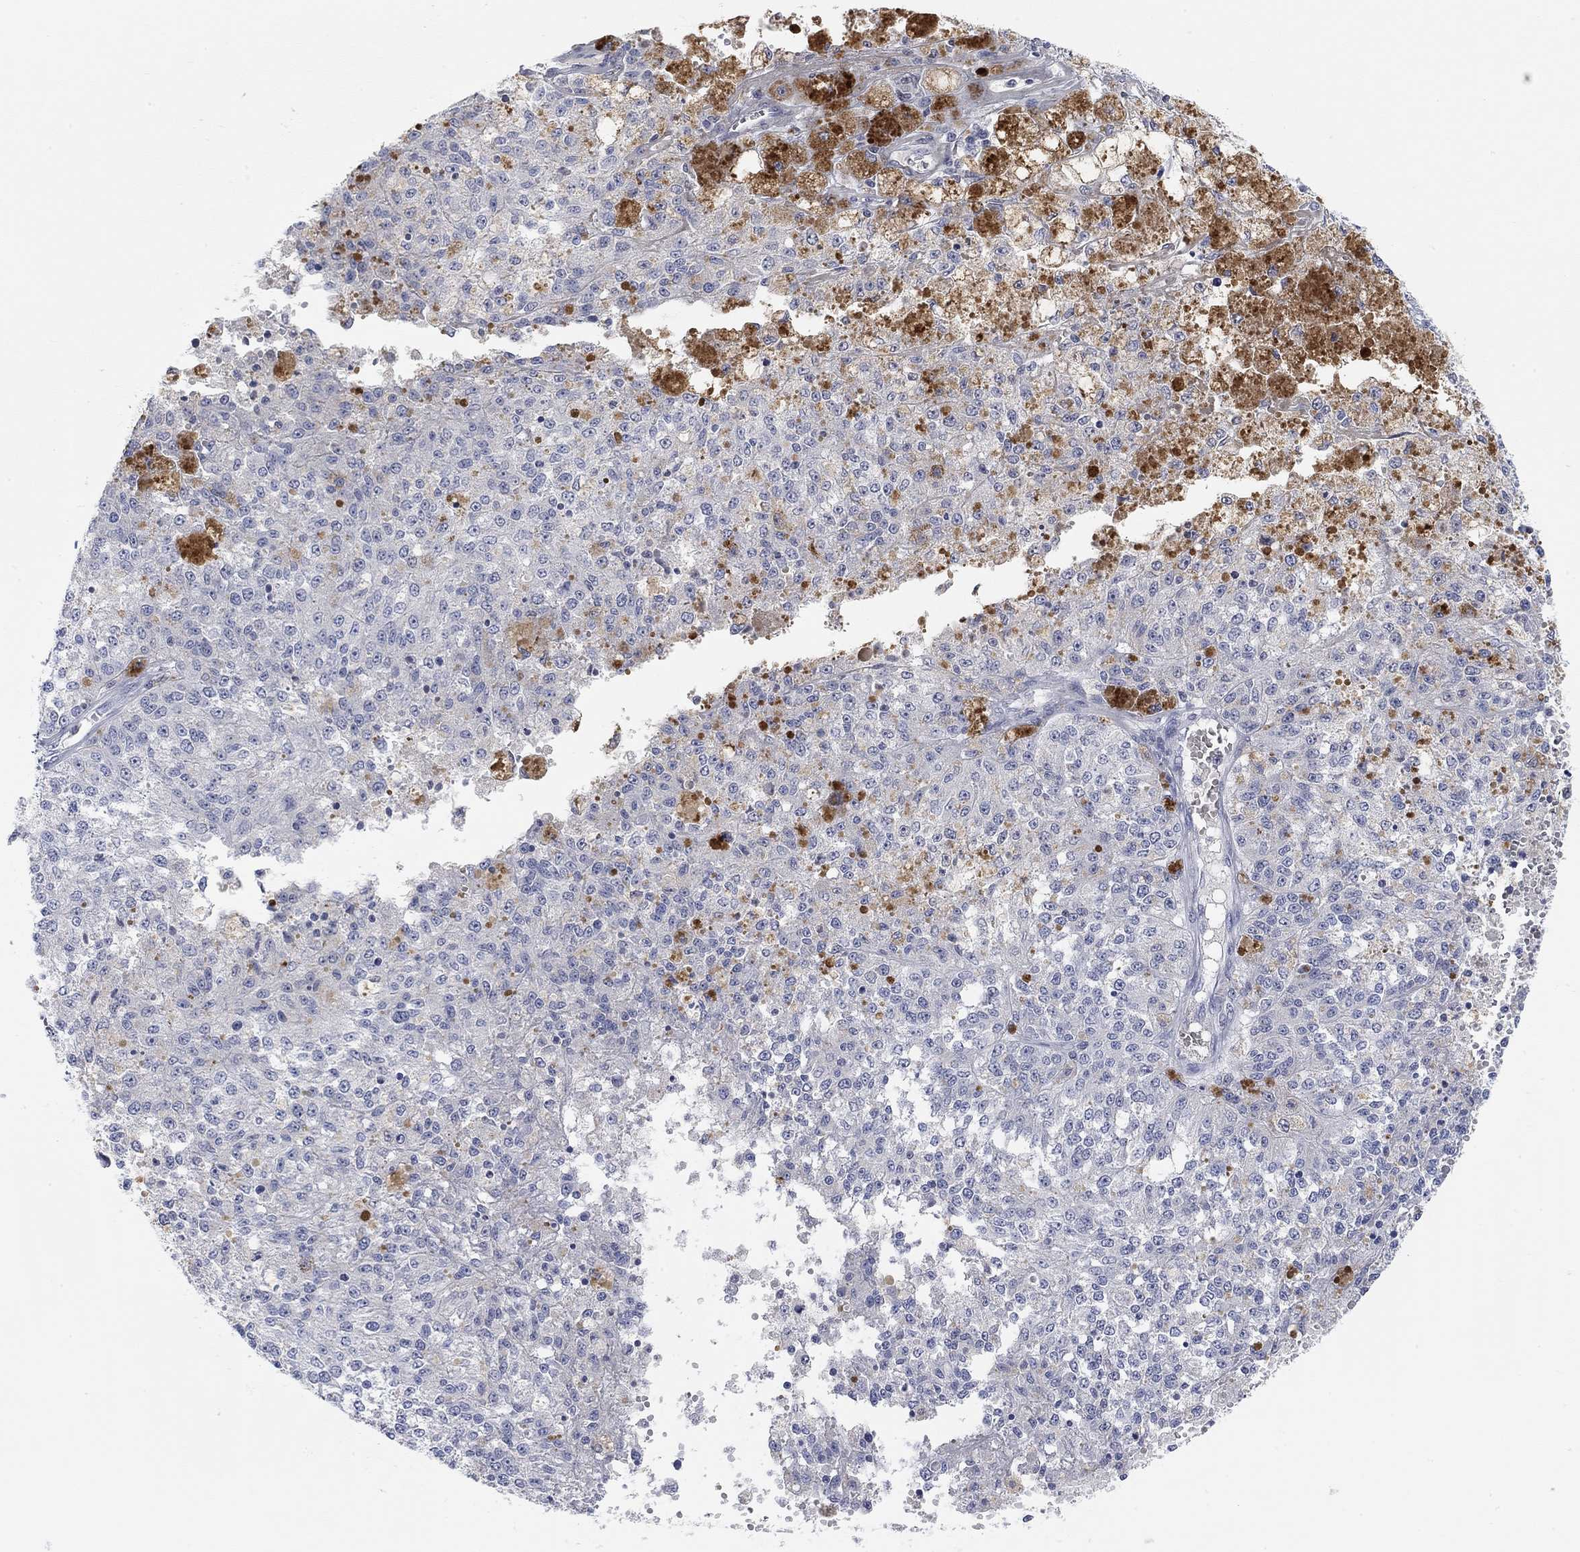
{"staining": {"intensity": "negative", "quantity": "none", "location": "none"}, "tissue": "melanoma", "cell_type": "Tumor cells", "image_type": "cancer", "snomed": [{"axis": "morphology", "description": "Malignant melanoma, Metastatic site"}, {"axis": "topography", "description": "Lymph node"}], "caption": "This is an immunohistochemistry histopathology image of melanoma. There is no staining in tumor cells.", "gene": "ATP6V1E2", "patient": {"sex": "female", "age": 64}}